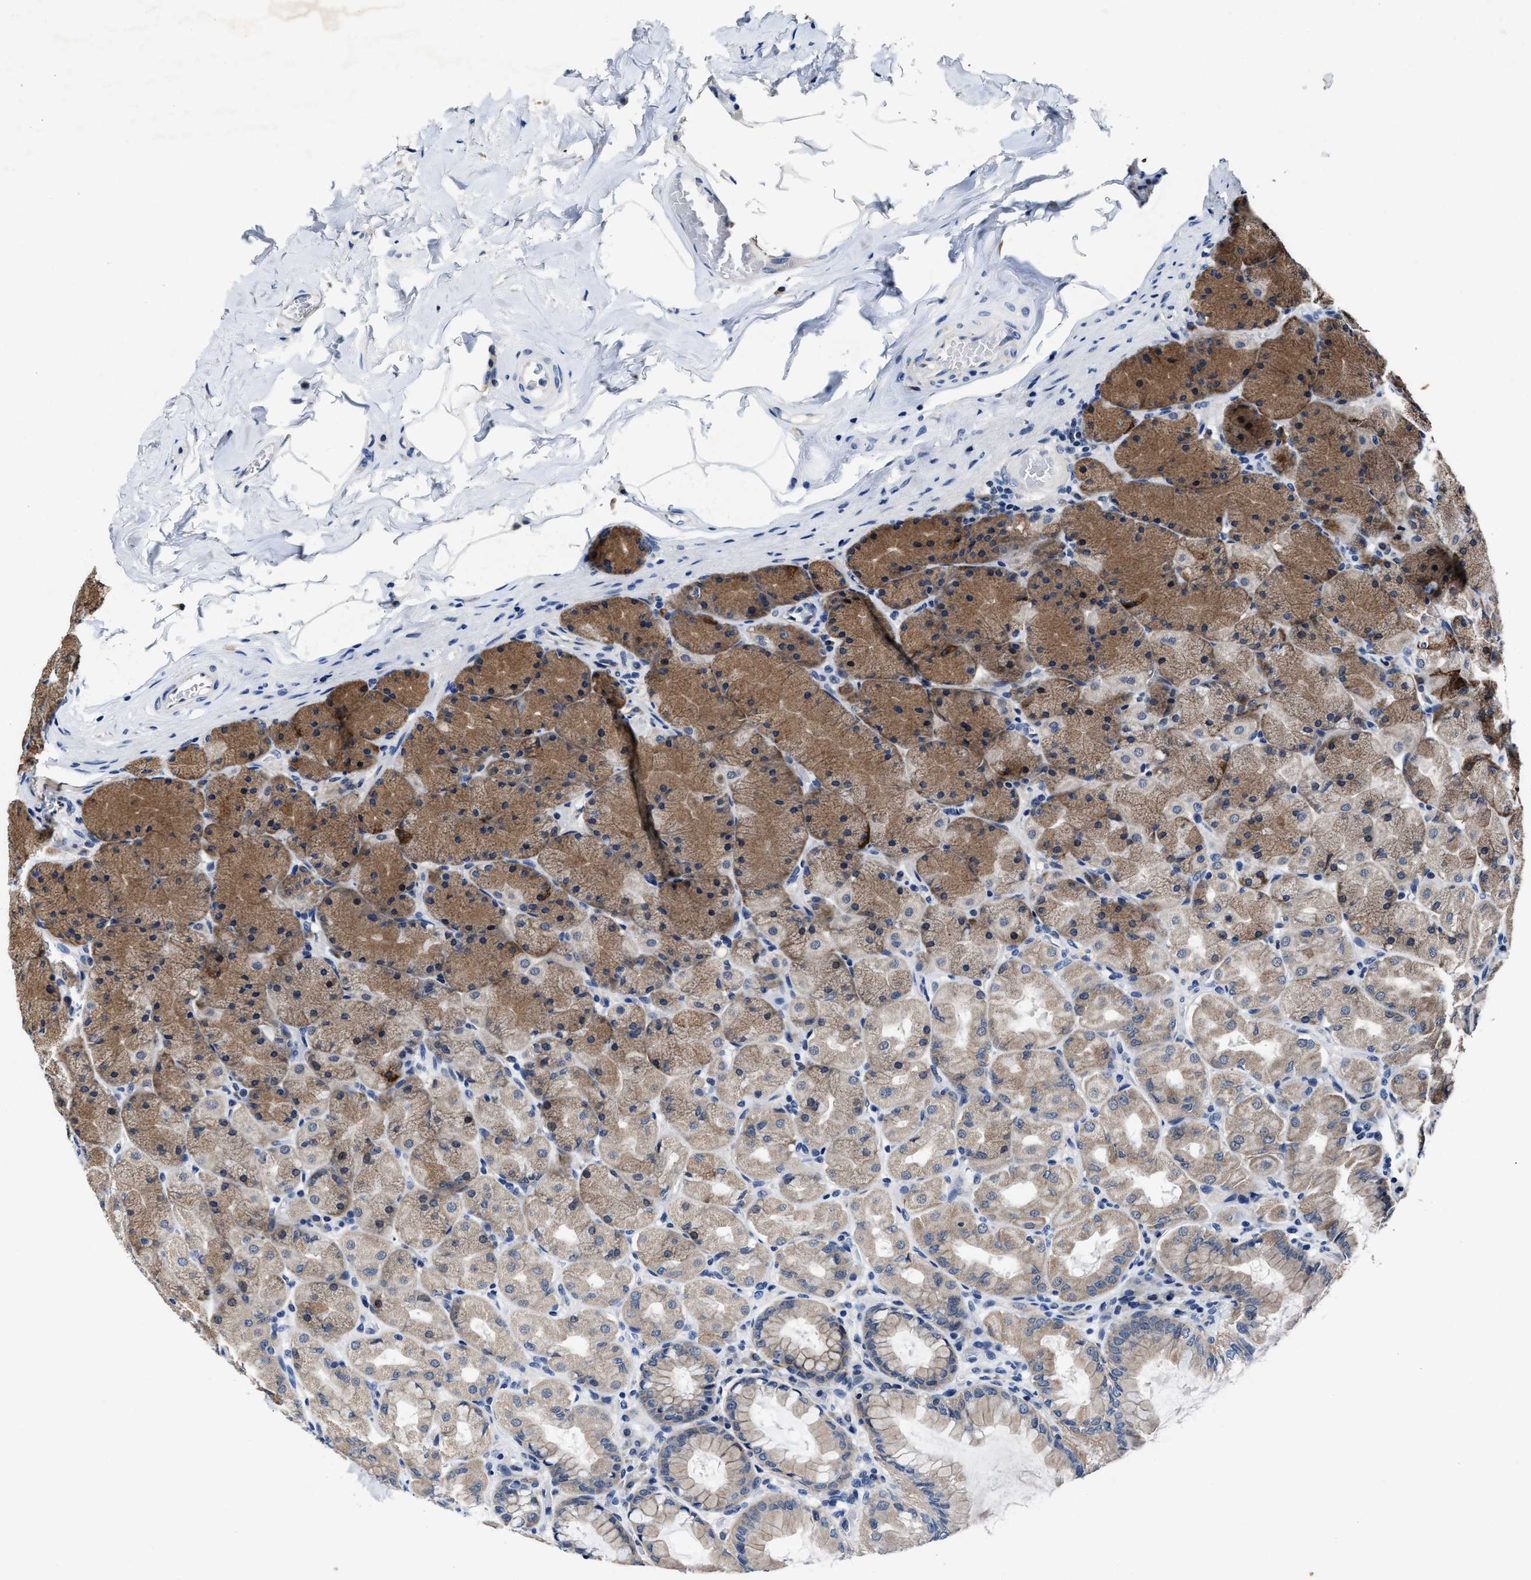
{"staining": {"intensity": "moderate", "quantity": ">75%", "location": "cytoplasmic/membranous"}, "tissue": "stomach", "cell_type": "Glandular cells", "image_type": "normal", "snomed": [{"axis": "morphology", "description": "Normal tissue, NOS"}, {"axis": "topography", "description": "Stomach, upper"}], "caption": "Immunohistochemistry (IHC) of benign human stomach displays medium levels of moderate cytoplasmic/membranous expression in about >75% of glandular cells. The staining was performed using DAB, with brown indicating positive protein expression. Nuclei are stained blue with hematoxylin.", "gene": "TMEM53", "patient": {"sex": "female", "age": 56}}